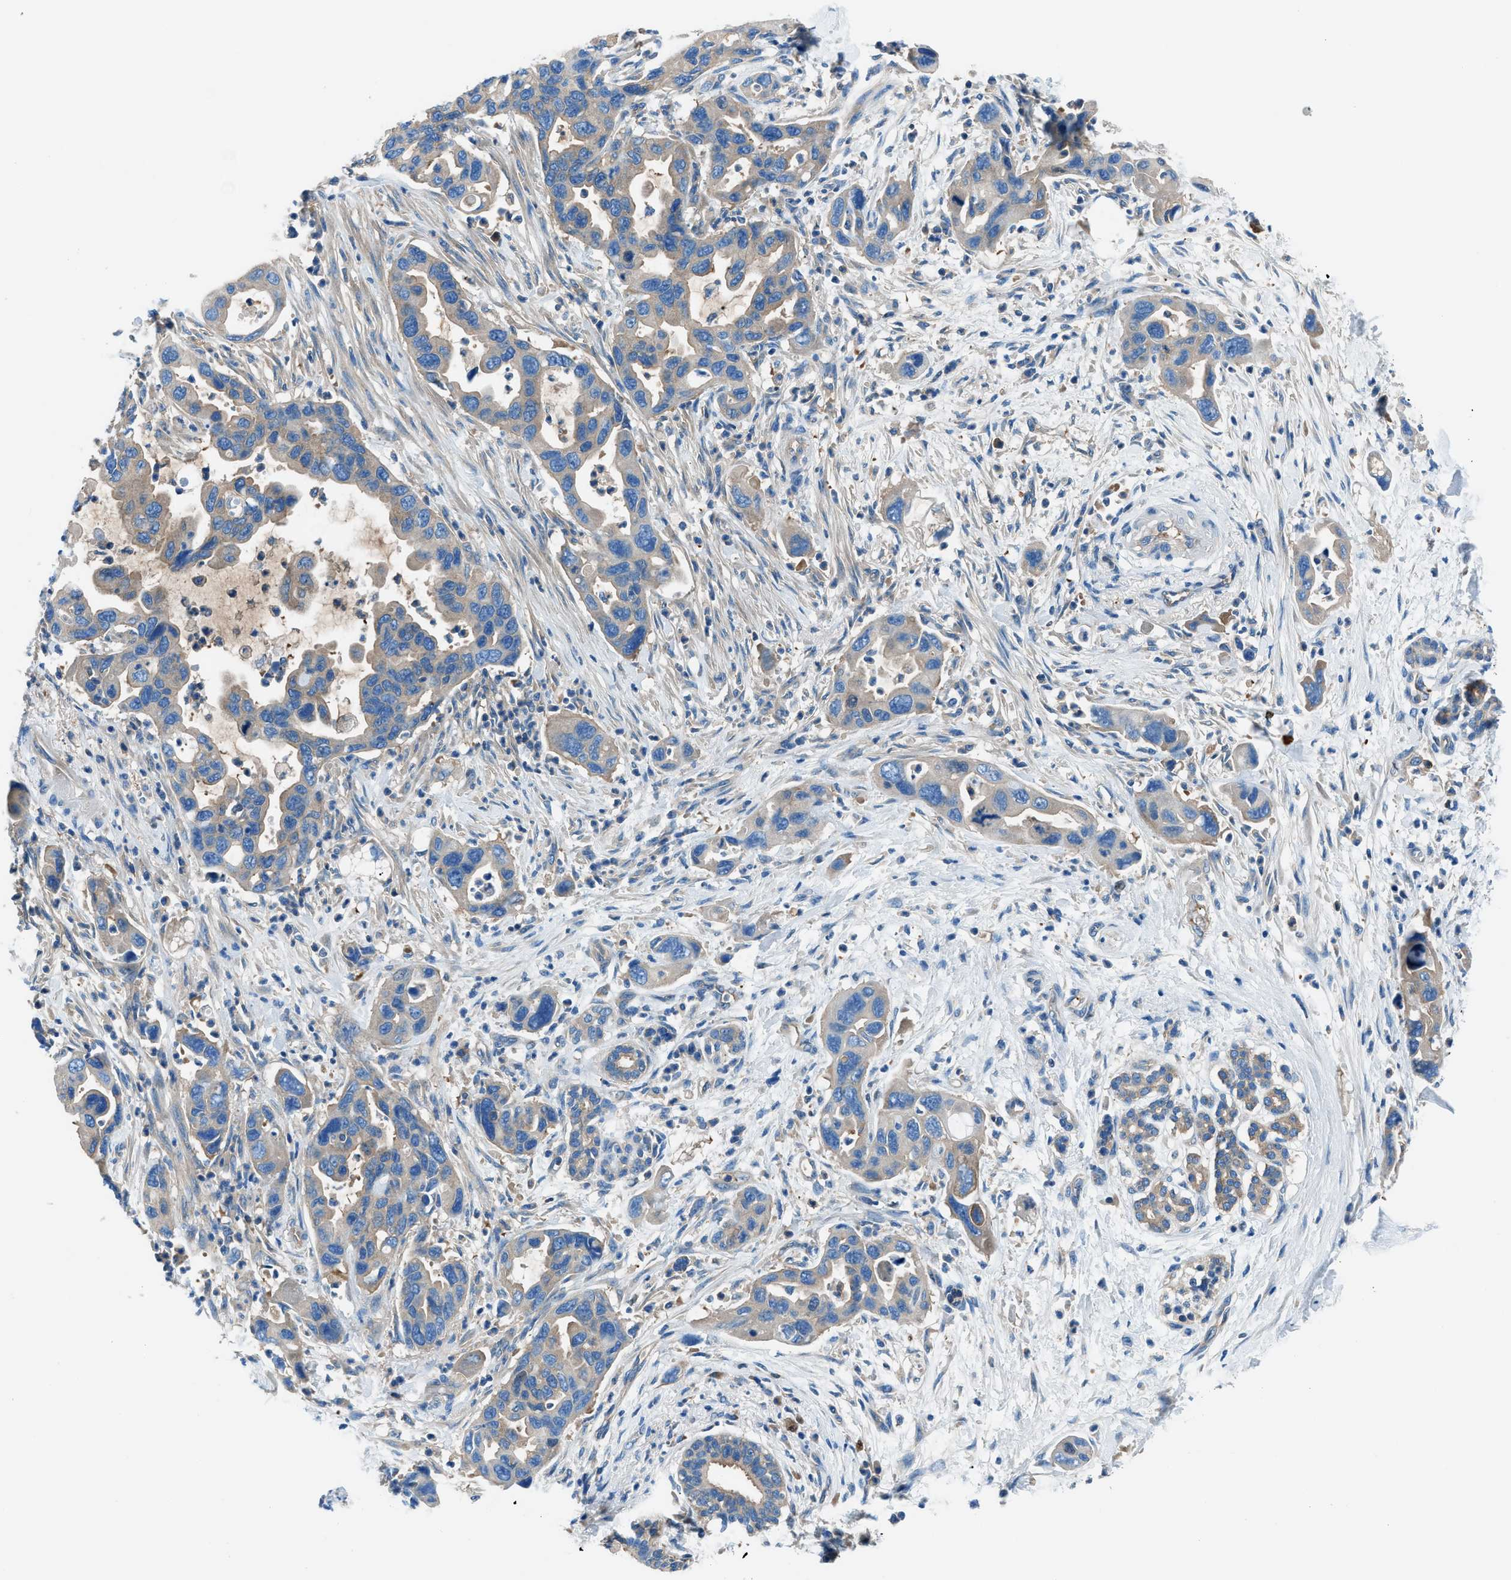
{"staining": {"intensity": "moderate", "quantity": "<25%", "location": "cytoplasmic/membranous"}, "tissue": "pancreatic cancer", "cell_type": "Tumor cells", "image_type": "cancer", "snomed": [{"axis": "morphology", "description": "Normal tissue, NOS"}, {"axis": "morphology", "description": "Adenocarcinoma, NOS"}, {"axis": "topography", "description": "Pancreas"}], "caption": "IHC staining of pancreatic cancer, which demonstrates low levels of moderate cytoplasmic/membranous staining in approximately <25% of tumor cells indicating moderate cytoplasmic/membranous protein staining. The staining was performed using DAB (brown) for protein detection and nuclei were counterstained in hematoxylin (blue).", "gene": "SARS1", "patient": {"sex": "female", "age": 71}}